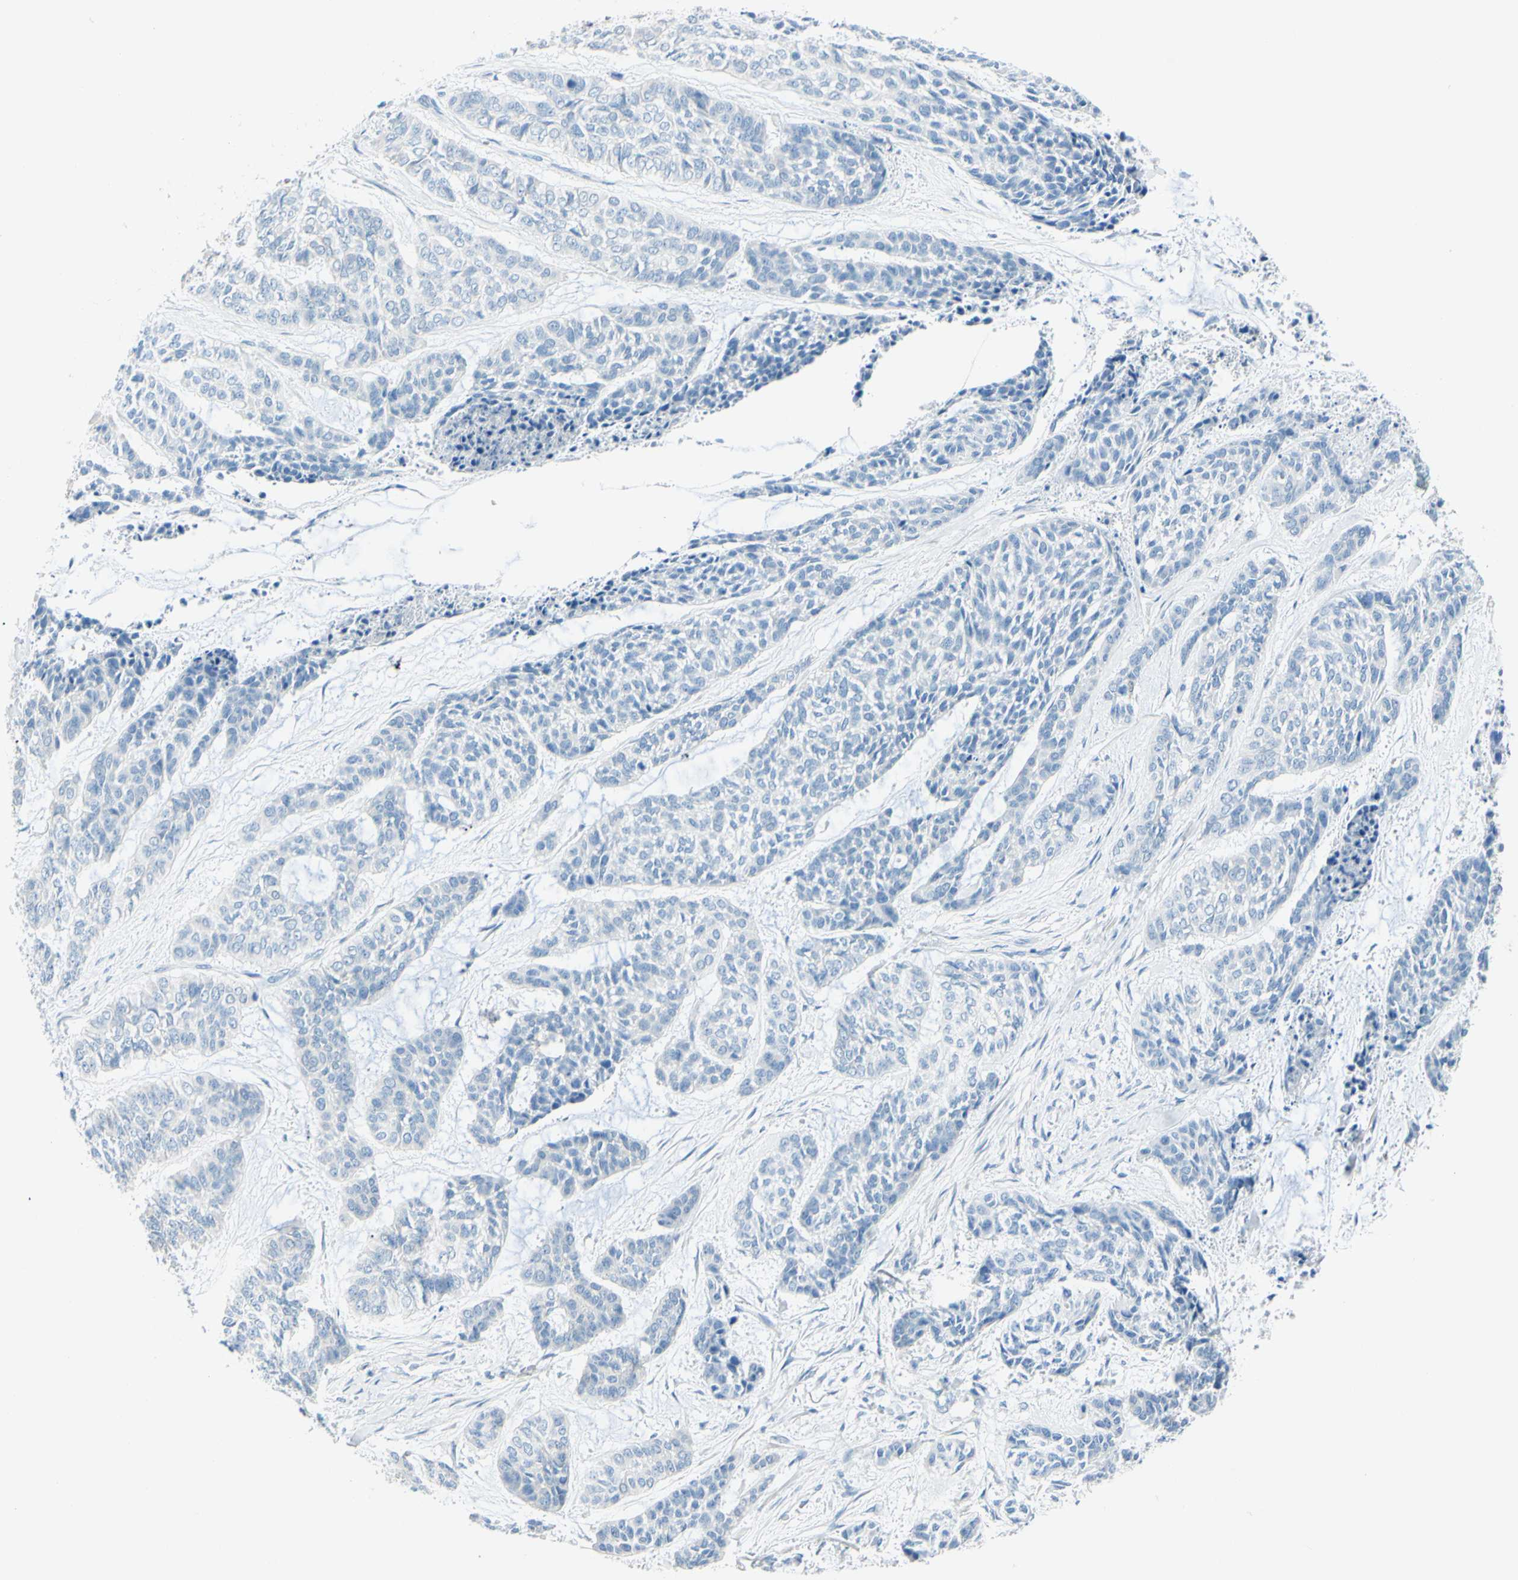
{"staining": {"intensity": "negative", "quantity": "none", "location": "none"}, "tissue": "skin cancer", "cell_type": "Tumor cells", "image_type": "cancer", "snomed": [{"axis": "morphology", "description": "Basal cell carcinoma"}, {"axis": "topography", "description": "Skin"}], "caption": "The image demonstrates no significant staining in tumor cells of skin cancer (basal cell carcinoma).", "gene": "DCT", "patient": {"sex": "female", "age": 64}}